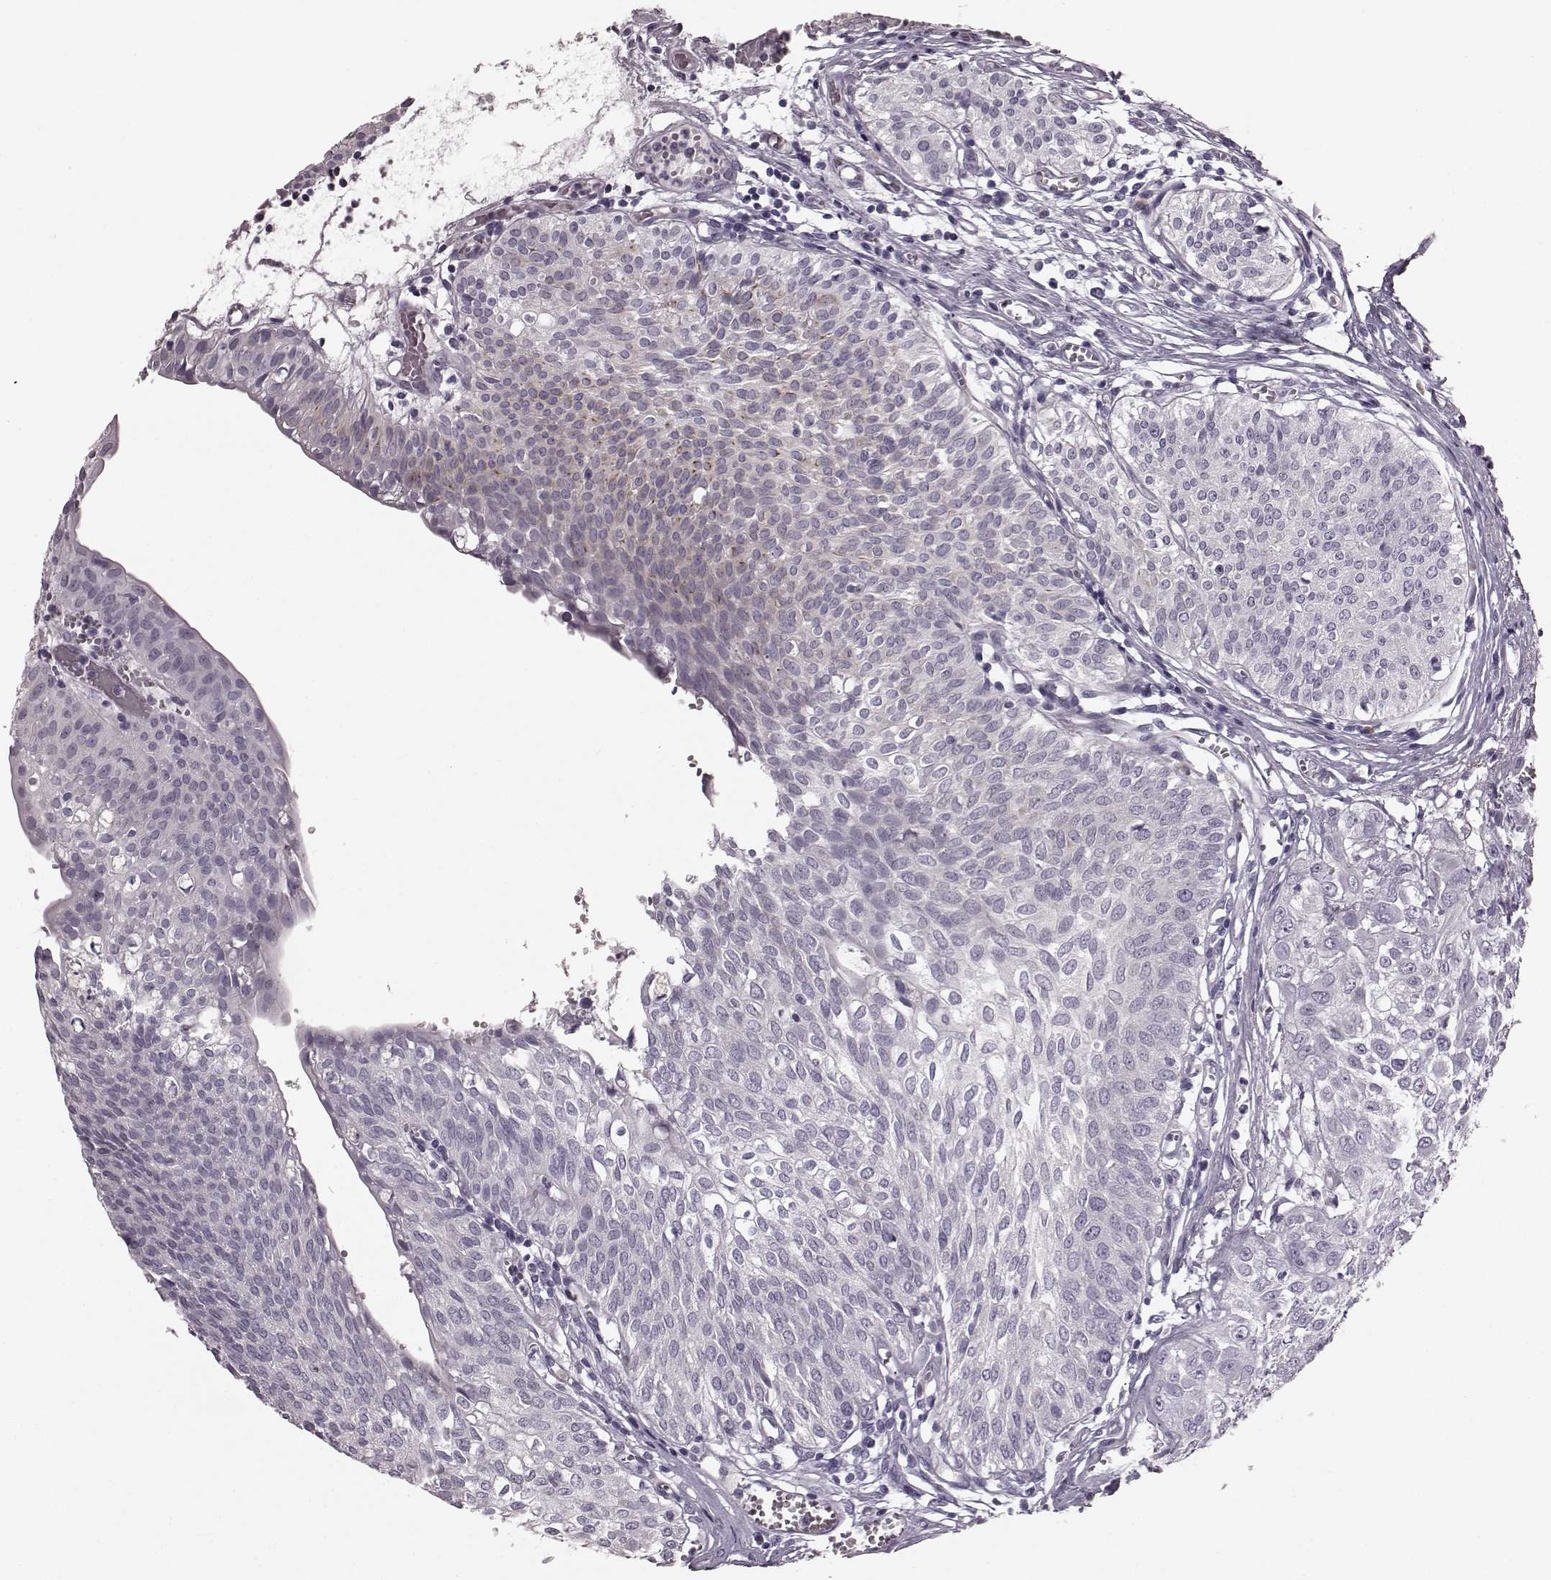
{"staining": {"intensity": "negative", "quantity": "none", "location": "none"}, "tissue": "urothelial cancer", "cell_type": "Tumor cells", "image_type": "cancer", "snomed": [{"axis": "morphology", "description": "Urothelial carcinoma, High grade"}, {"axis": "topography", "description": "Urinary bladder"}], "caption": "This is a image of immunohistochemistry staining of urothelial carcinoma (high-grade), which shows no expression in tumor cells.", "gene": "TRPM1", "patient": {"sex": "male", "age": 57}}